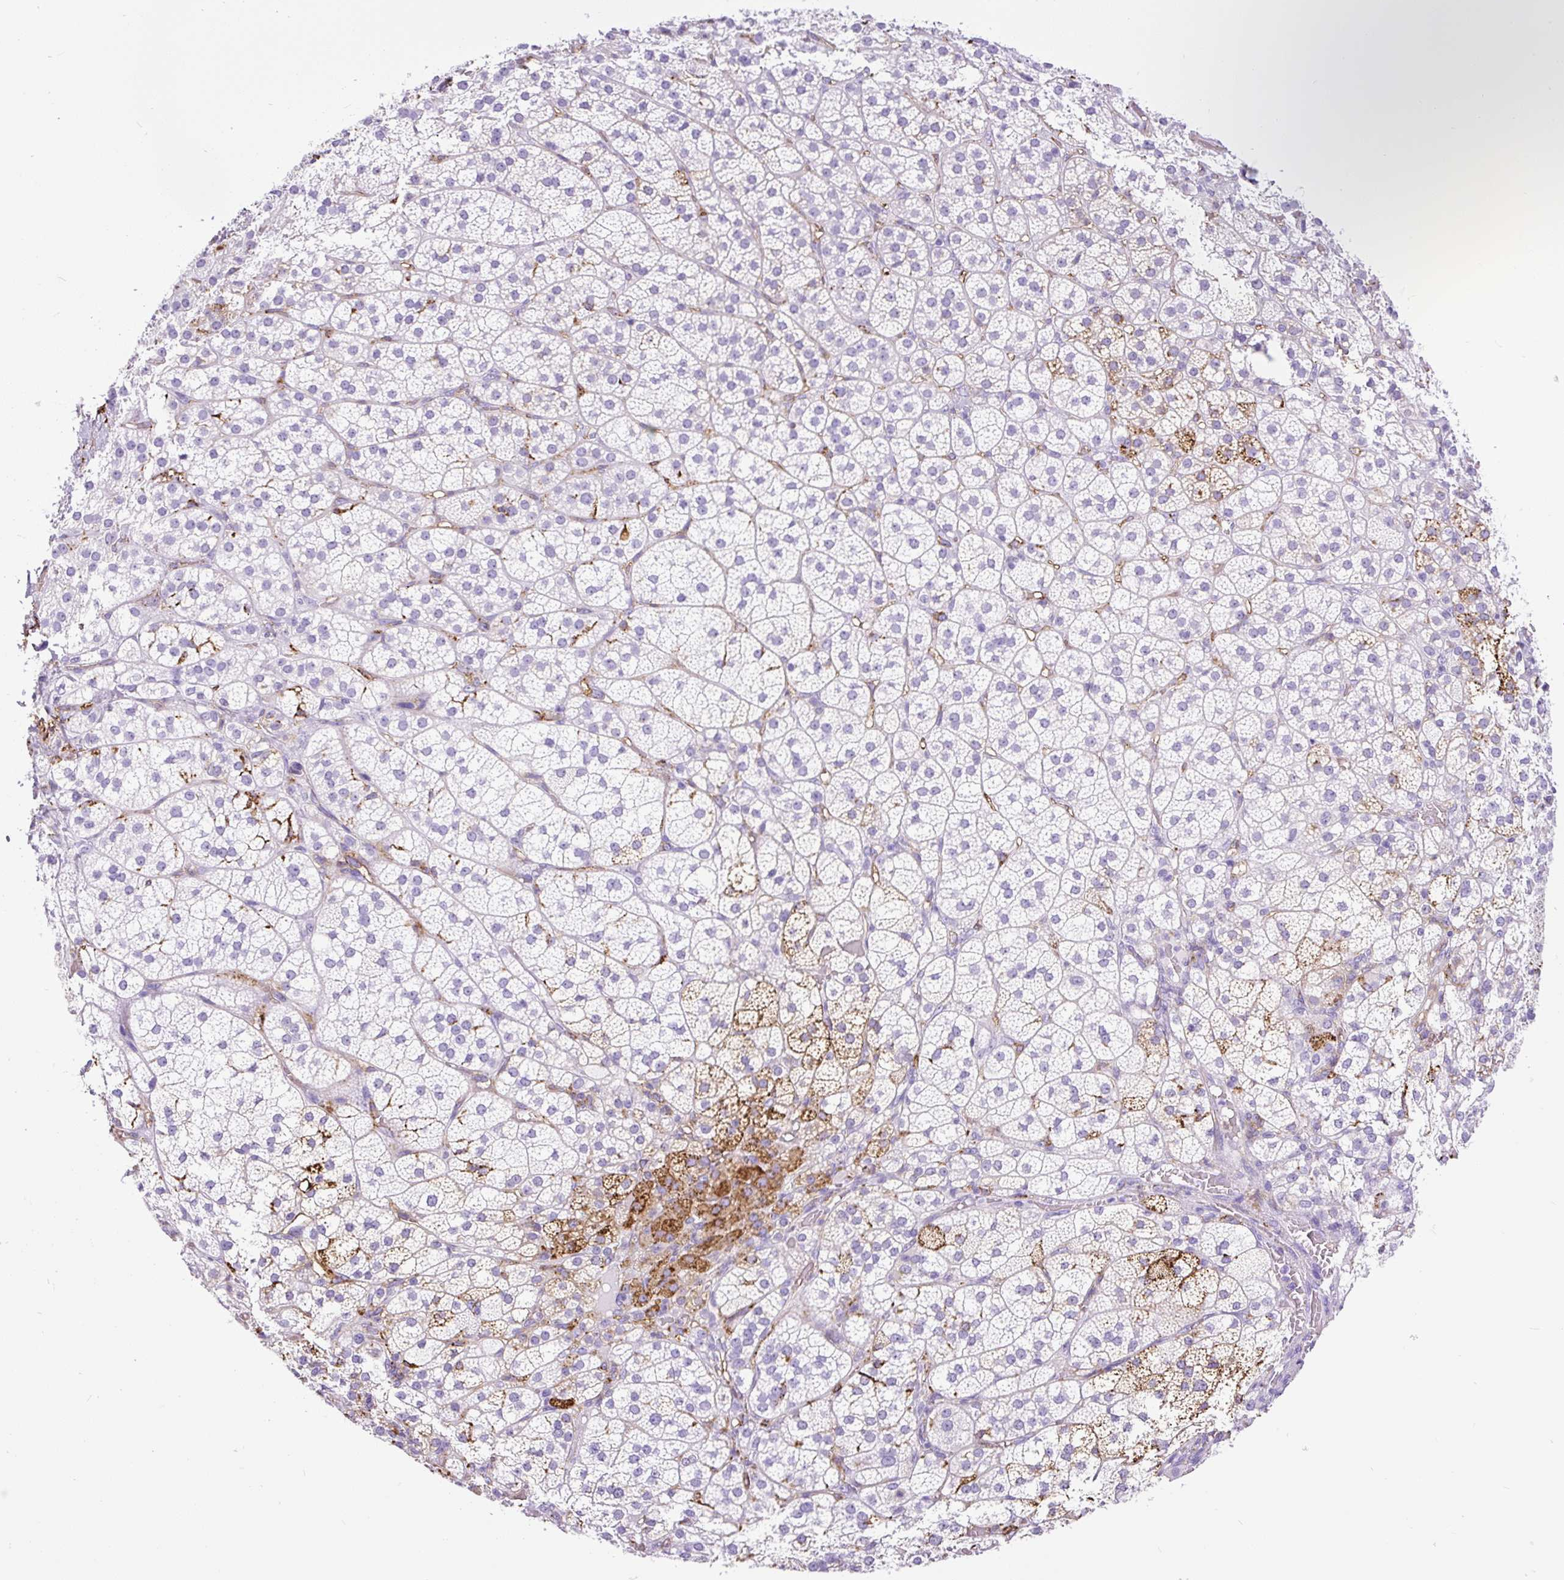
{"staining": {"intensity": "strong", "quantity": "25%-75%", "location": "cytoplasmic/membranous"}, "tissue": "adrenal gland", "cell_type": "Glandular cells", "image_type": "normal", "snomed": [{"axis": "morphology", "description": "Normal tissue, NOS"}, {"axis": "topography", "description": "Adrenal gland"}], "caption": "A high-resolution photomicrograph shows immunohistochemistry staining of unremarkable adrenal gland, which shows strong cytoplasmic/membranous staining in approximately 25%-75% of glandular cells. Using DAB (3,3'-diaminobenzidine) (brown) and hematoxylin (blue) stains, captured at high magnification using brightfield microscopy.", "gene": "HLA", "patient": {"sex": "female", "age": 60}}